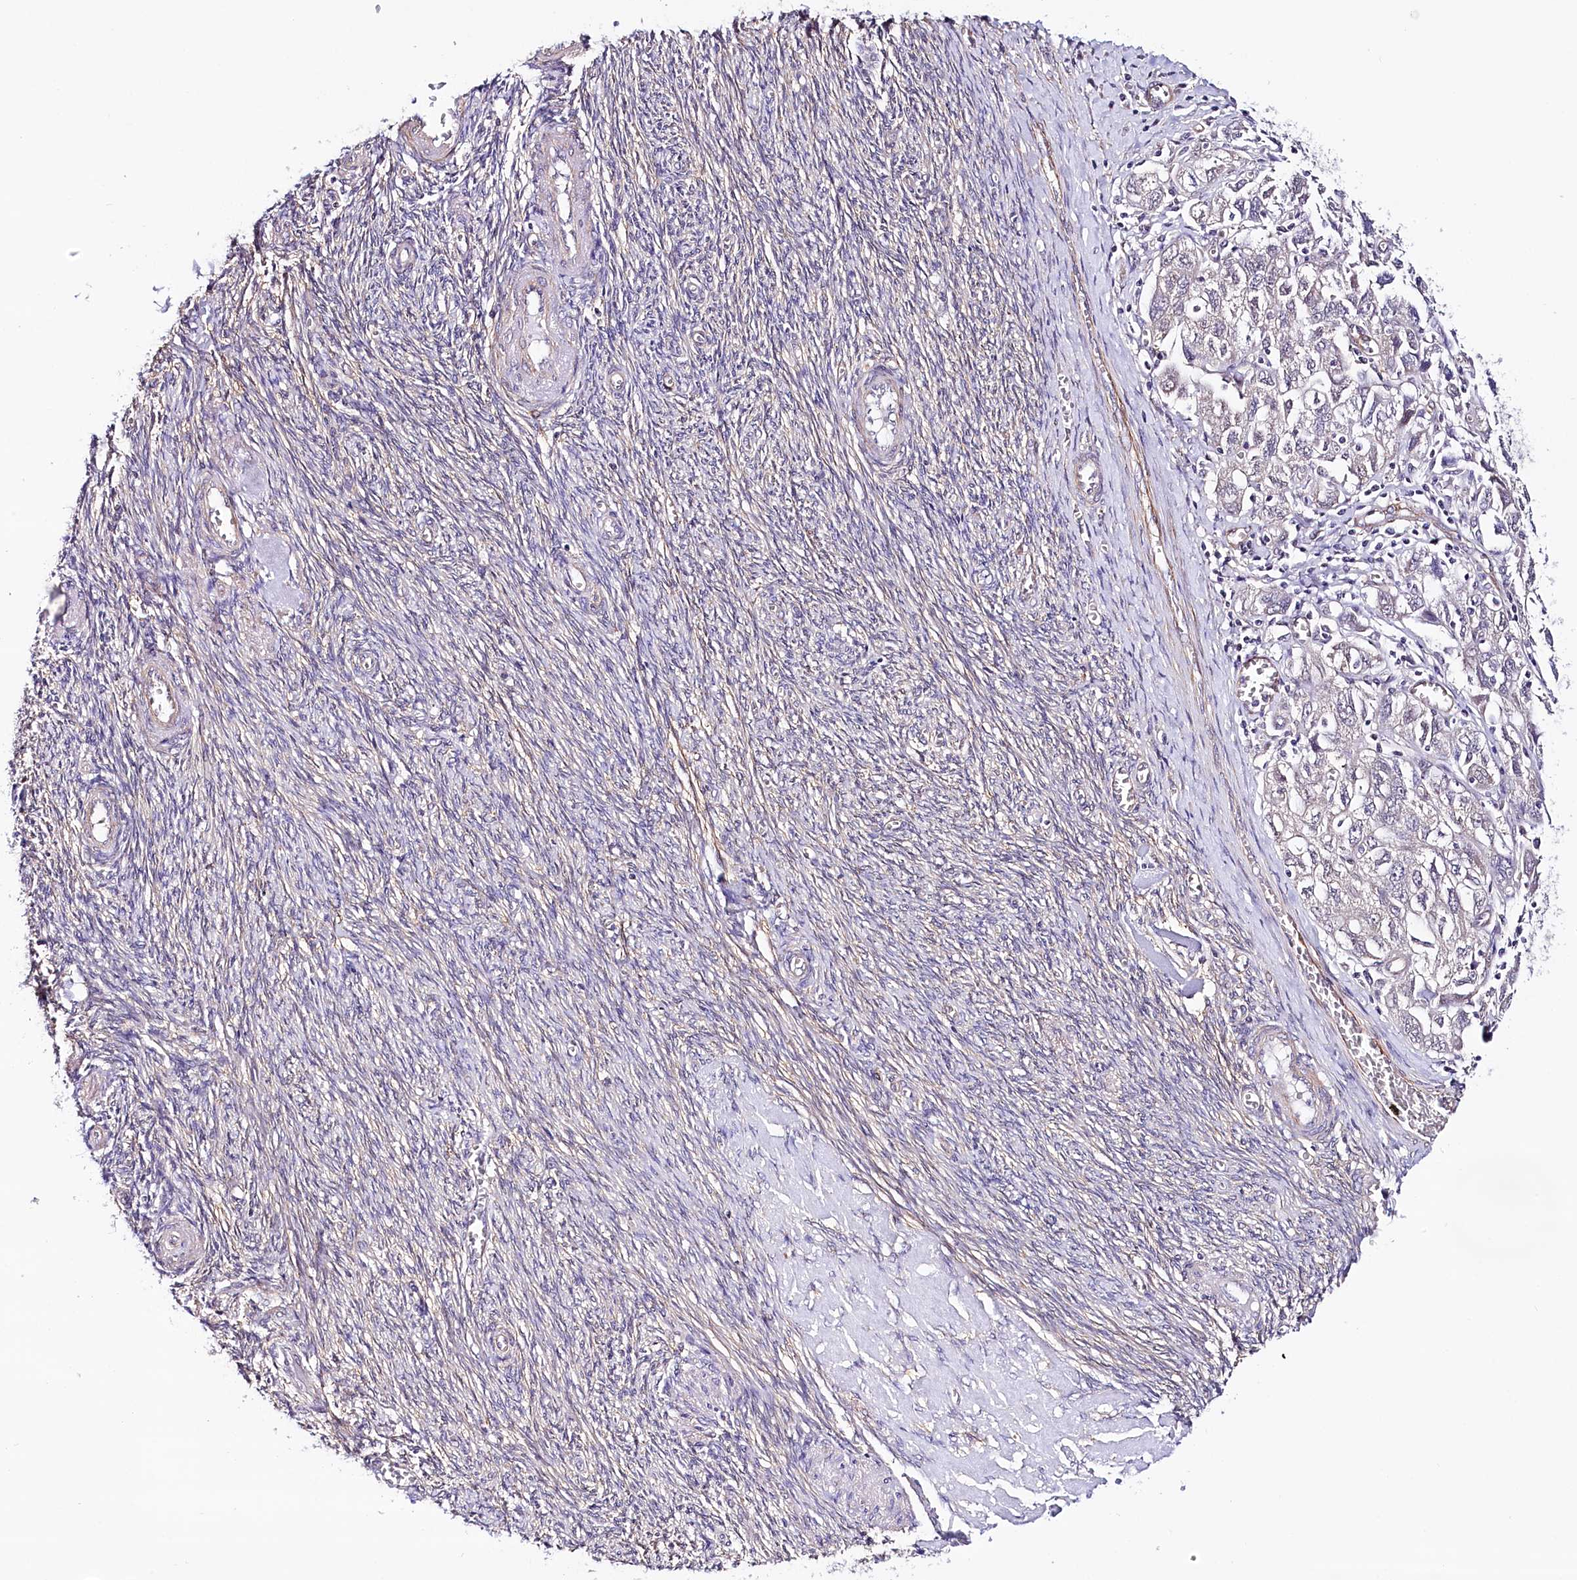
{"staining": {"intensity": "negative", "quantity": "none", "location": "none"}, "tissue": "ovarian cancer", "cell_type": "Tumor cells", "image_type": "cancer", "snomed": [{"axis": "morphology", "description": "Carcinoma, NOS"}, {"axis": "morphology", "description": "Cystadenocarcinoma, serous, NOS"}, {"axis": "topography", "description": "Ovary"}], "caption": "A micrograph of ovarian cancer (carcinoma) stained for a protein demonstrates no brown staining in tumor cells. (DAB (3,3'-diaminobenzidine) immunohistochemistry, high magnification).", "gene": "PPP2R5B", "patient": {"sex": "female", "age": 69}}